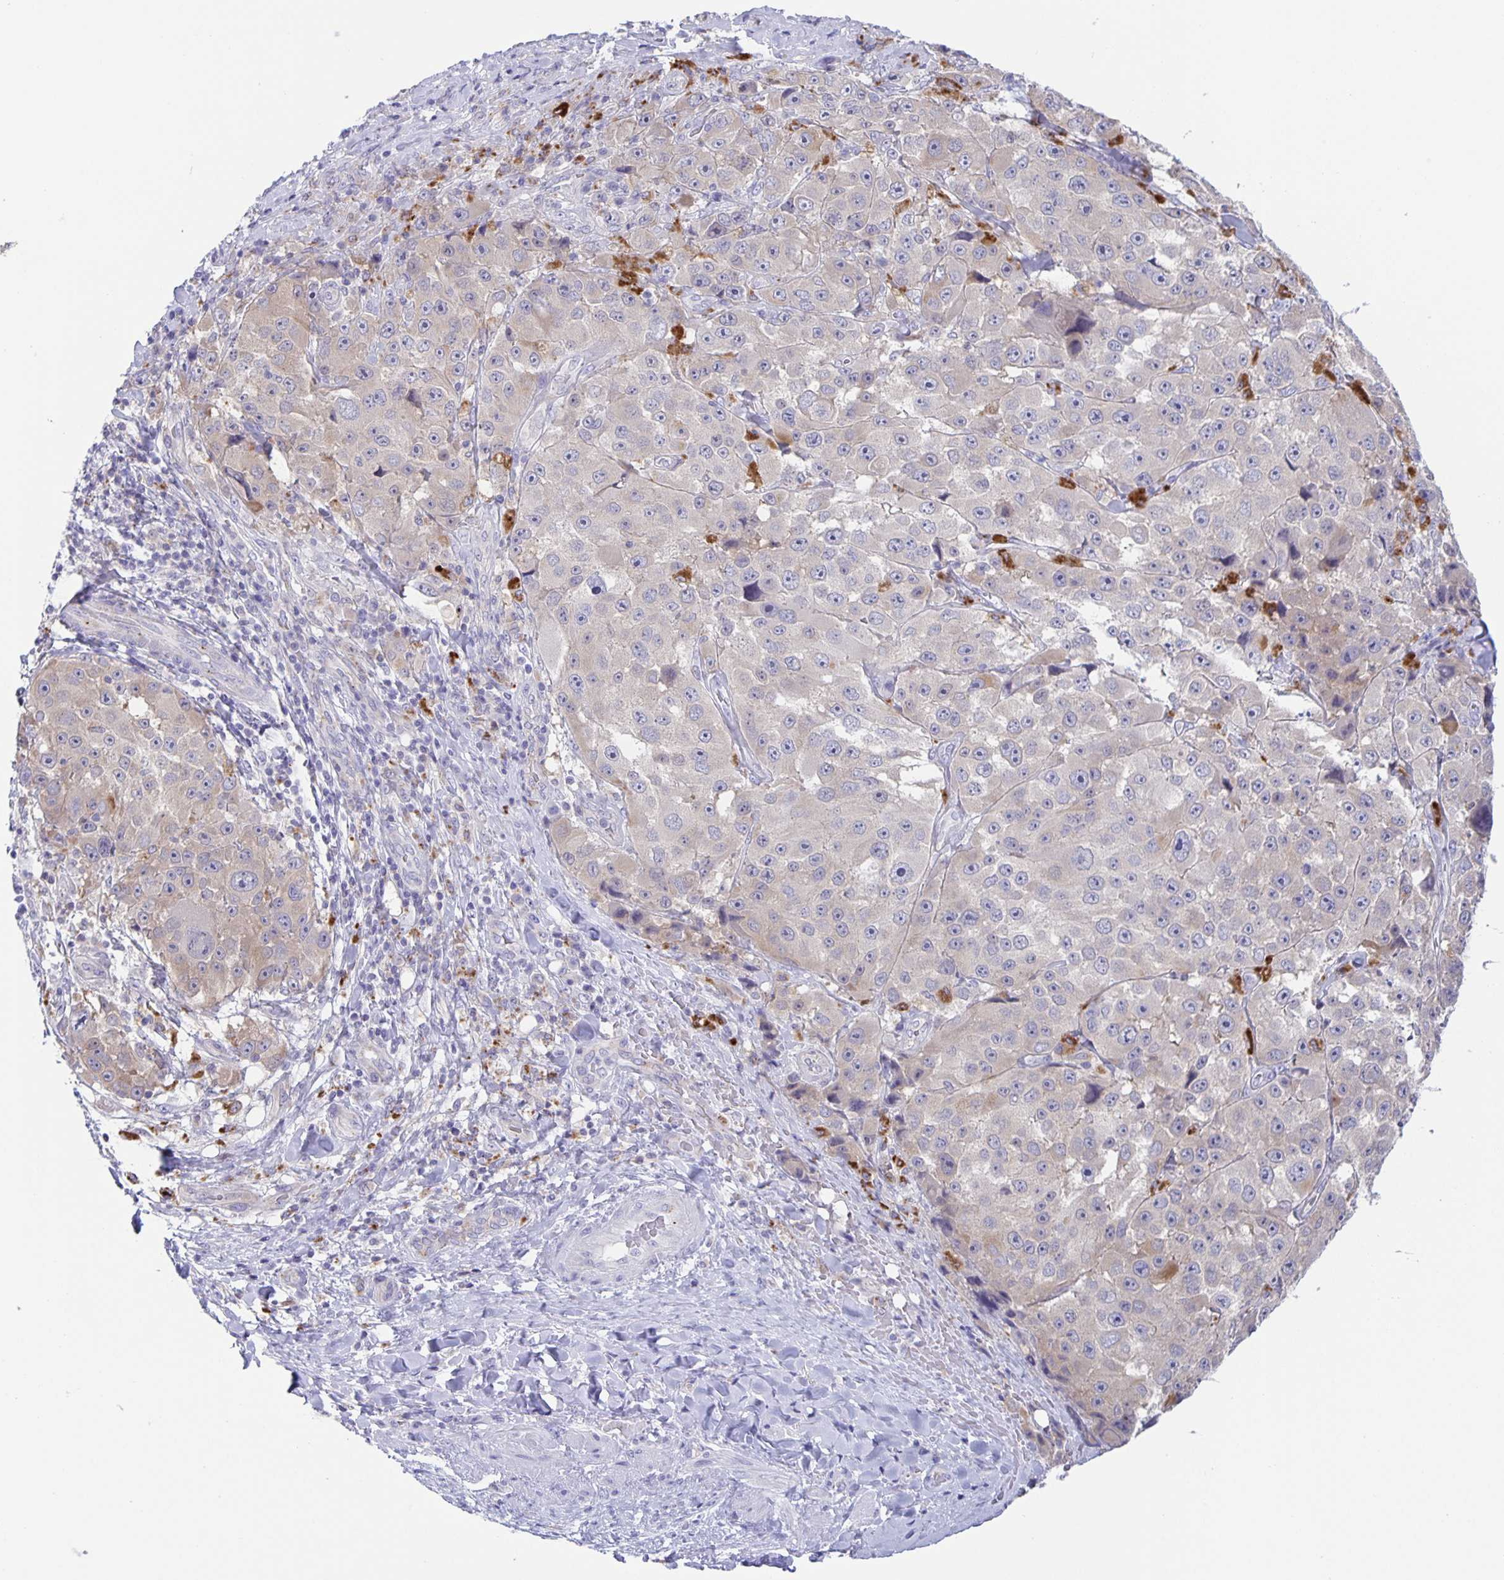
{"staining": {"intensity": "negative", "quantity": "none", "location": "none"}, "tissue": "melanoma", "cell_type": "Tumor cells", "image_type": "cancer", "snomed": [{"axis": "morphology", "description": "Malignant melanoma, Metastatic site"}, {"axis": "topography", "description": "Lymph node"}], "caption": "Protein analysis of malignant melanoma (metastatic site) displays no significant expression in tumor cells.", "gene": "LIPA", "patient": {"sex": "male", "age": 62}}